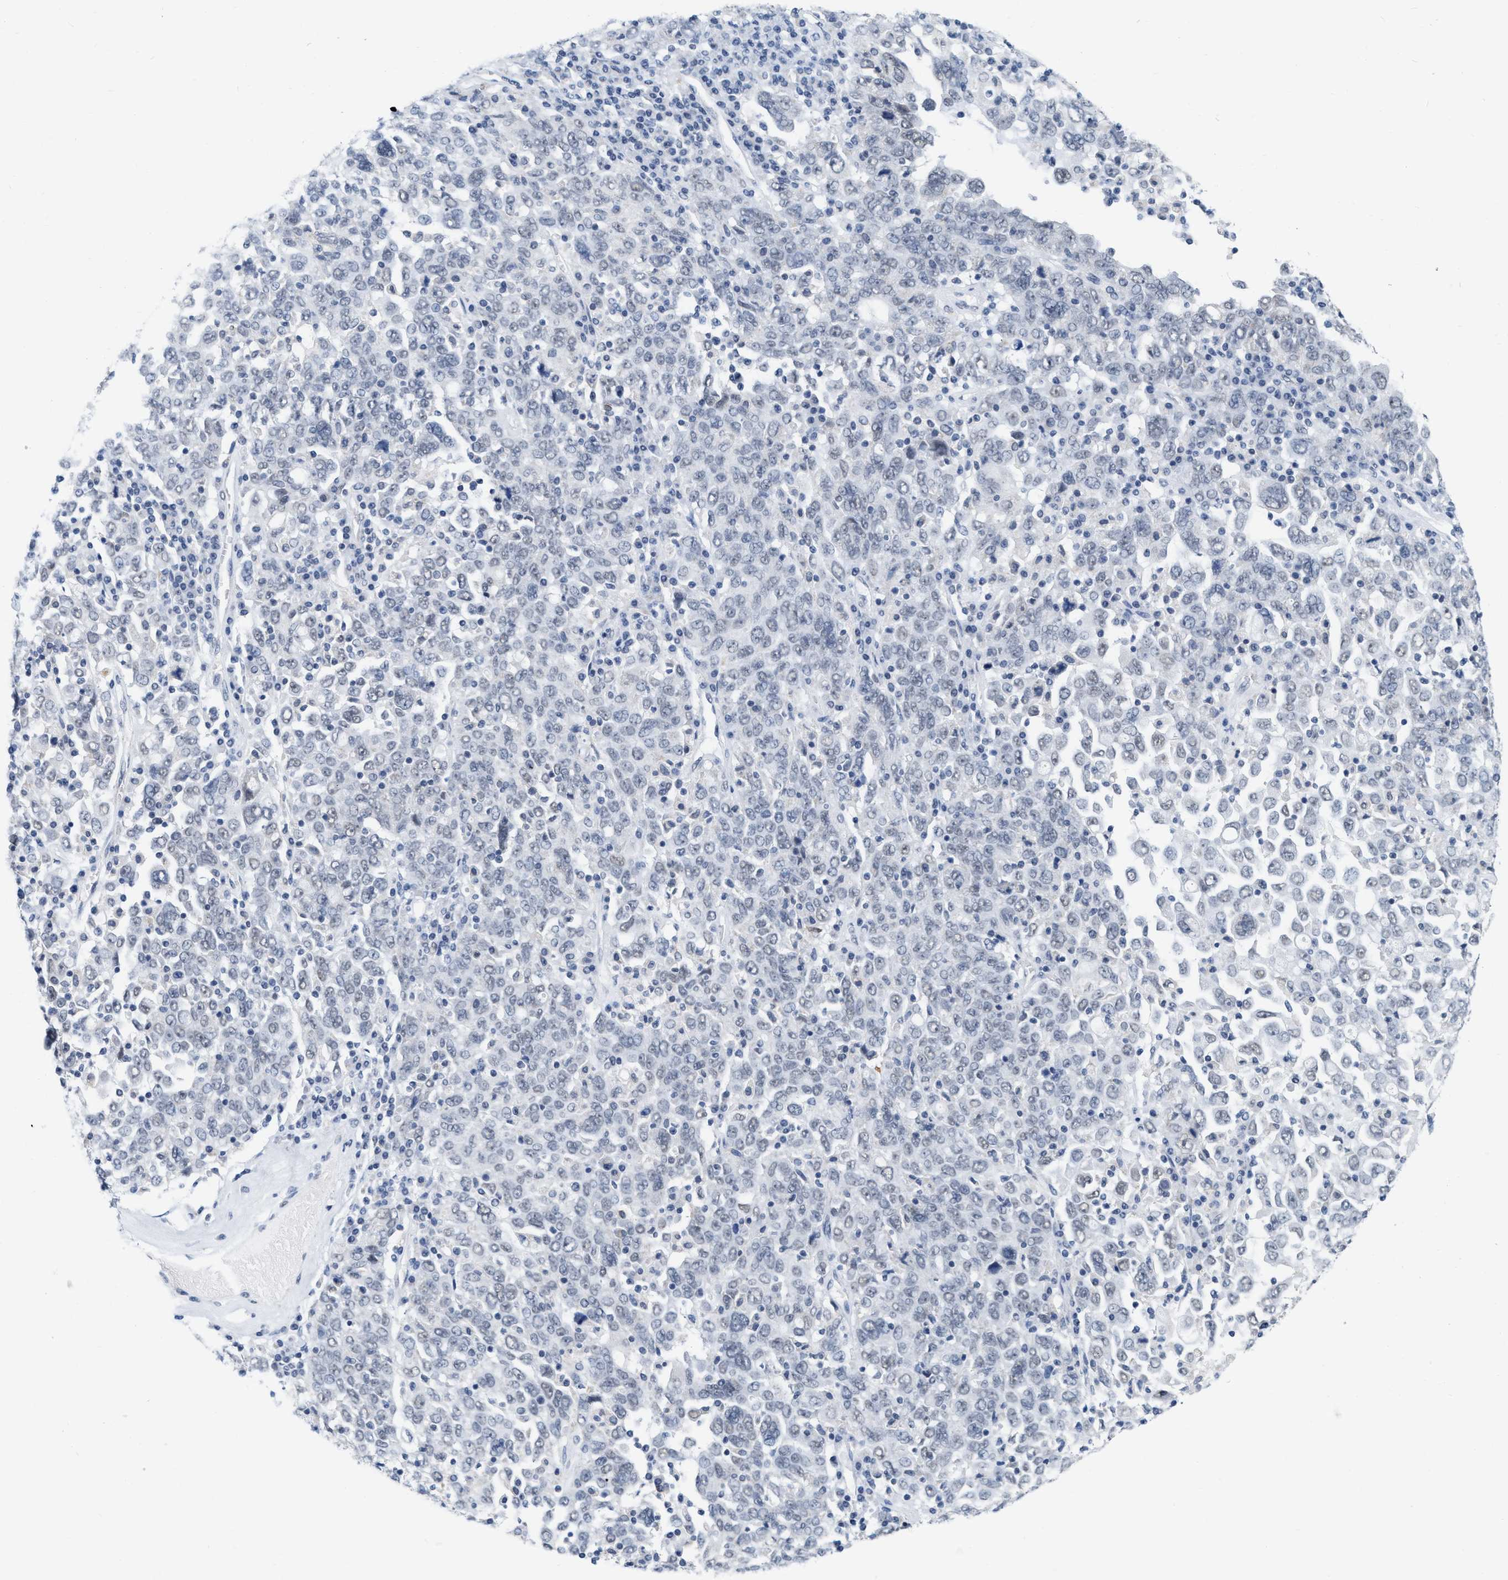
{"staining": {"intensity": "negative", "quantity": "none", "location": "none"}, "tissue": "ovarian cancer", "cell_type": "Tumor cells", "image_type": "cancer", "snomed": [{"axis": "morphology", "description": "Carcinoma, endometroid"}, {"axis": "topography", "description": "Ovary"}], "caption": "An immunohistochemistry (IHC) micrograph of ovarian cancer is shown. There is no staining in tumor cells of ovarian cancer. The staining is performed using DAB (3,3'-diaminobenzidine) brown chromogen with nuclei counter-stained in using hematoxylin.", "gene": "XIRP1", "patient": {"sex": "female", "age": 62}}